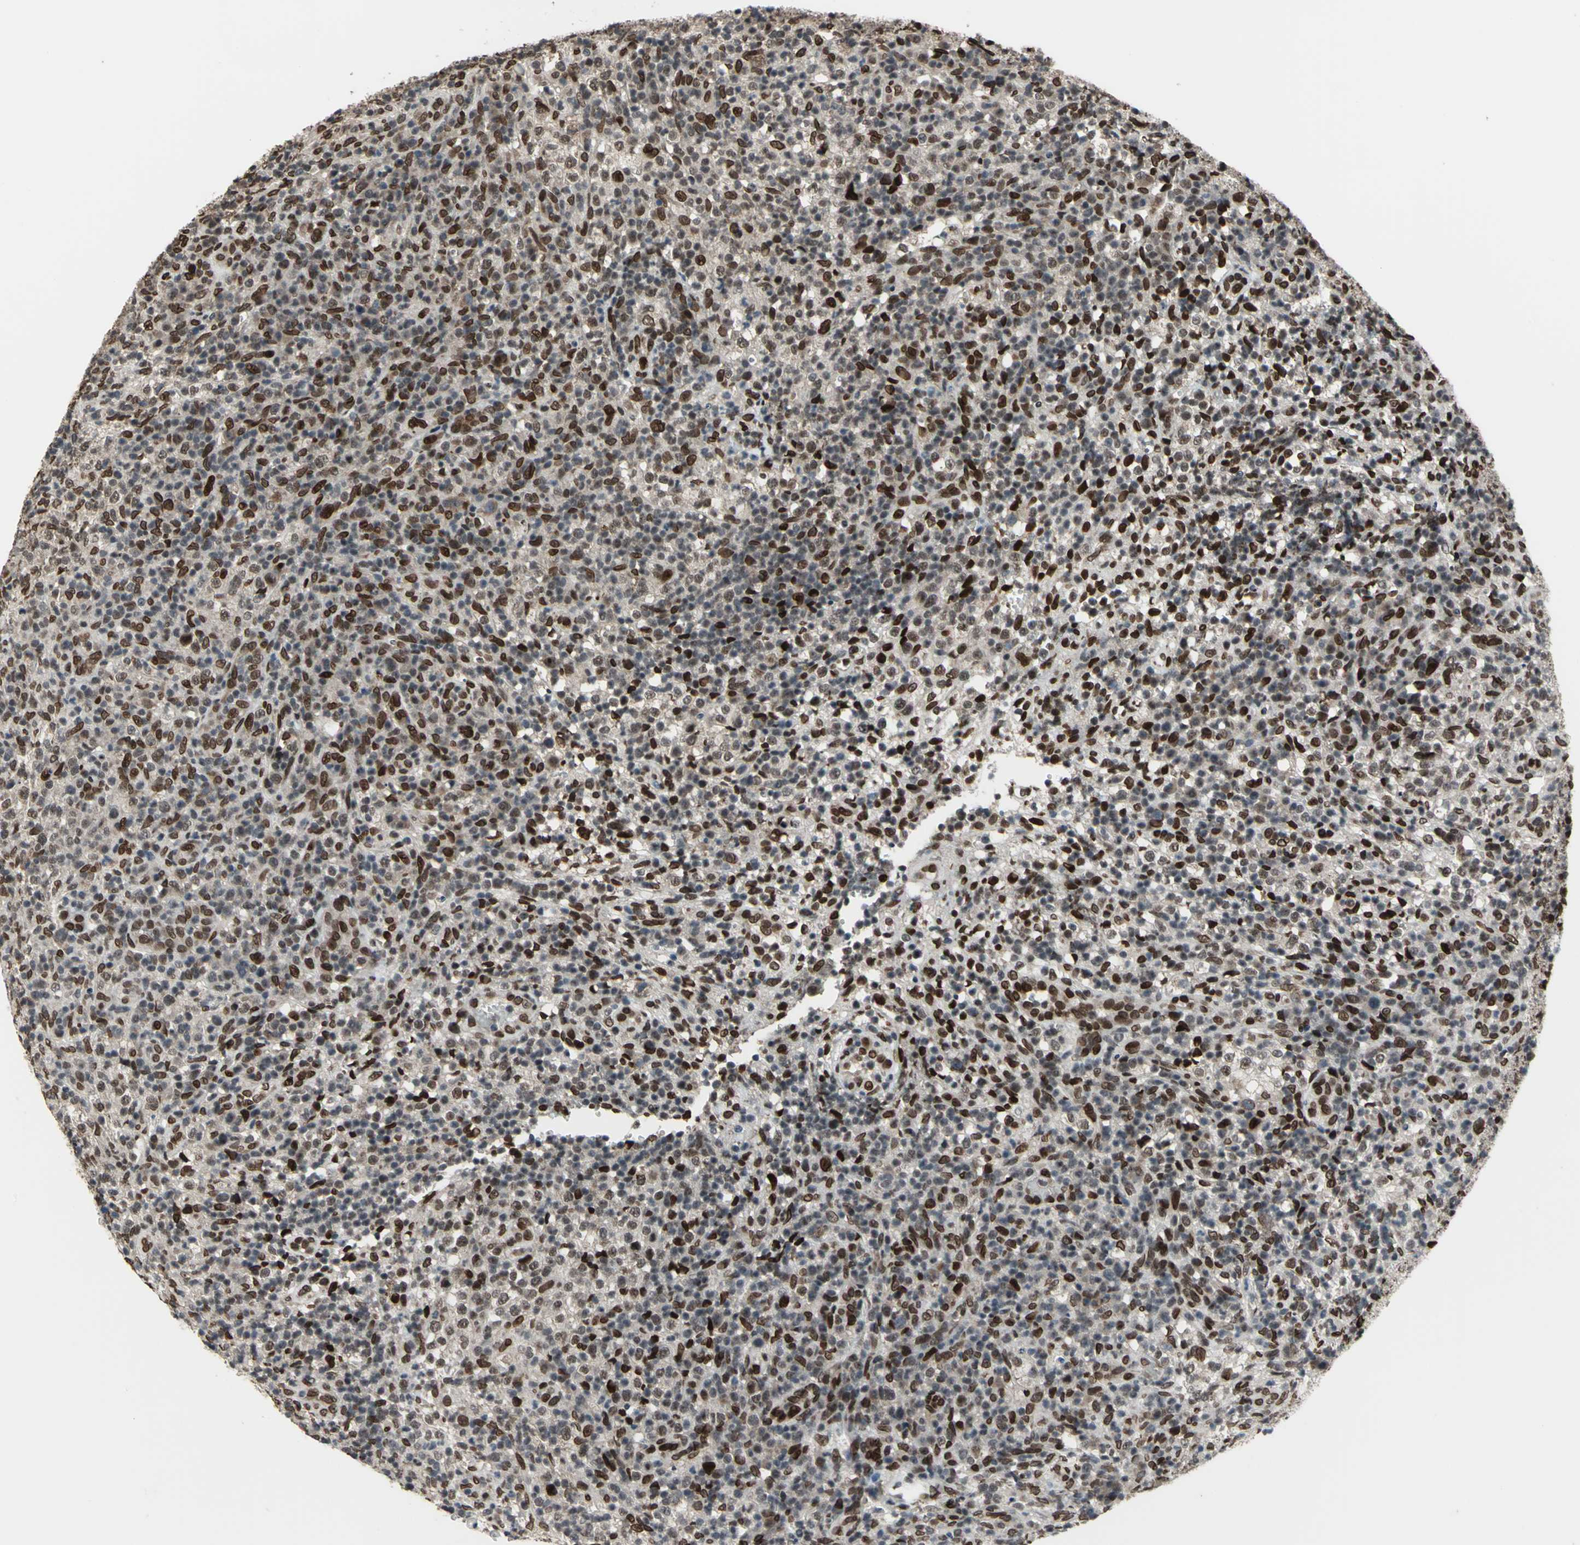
{"staining": {"intensity": "strong", "quantity": "25%-75%", "location": "nuclear"}, "tissue": "lymphoma", "cell_type": "Tumor cells", "image_type": "cancer", "snomed": [{"axis": "morphology", "description": "Malignant lymphoma, non-Hodgkin's type, High grade"}, {"axis": "topography", "description": "Lymph node"}], "caption": "The immunohistochemical stain labels strong nuclear positivity in tumor cells of high-grade malignant lymphoma, non-Hodgkin's type tissue. The staining was performed using DAB (3,3'-diaminobenzidine), with brown indicating positive protein expression. Nuclei are stained blue with hematoxylin.", "gene": "ISY1", "patient": {"sex": "female", "age": 76}}